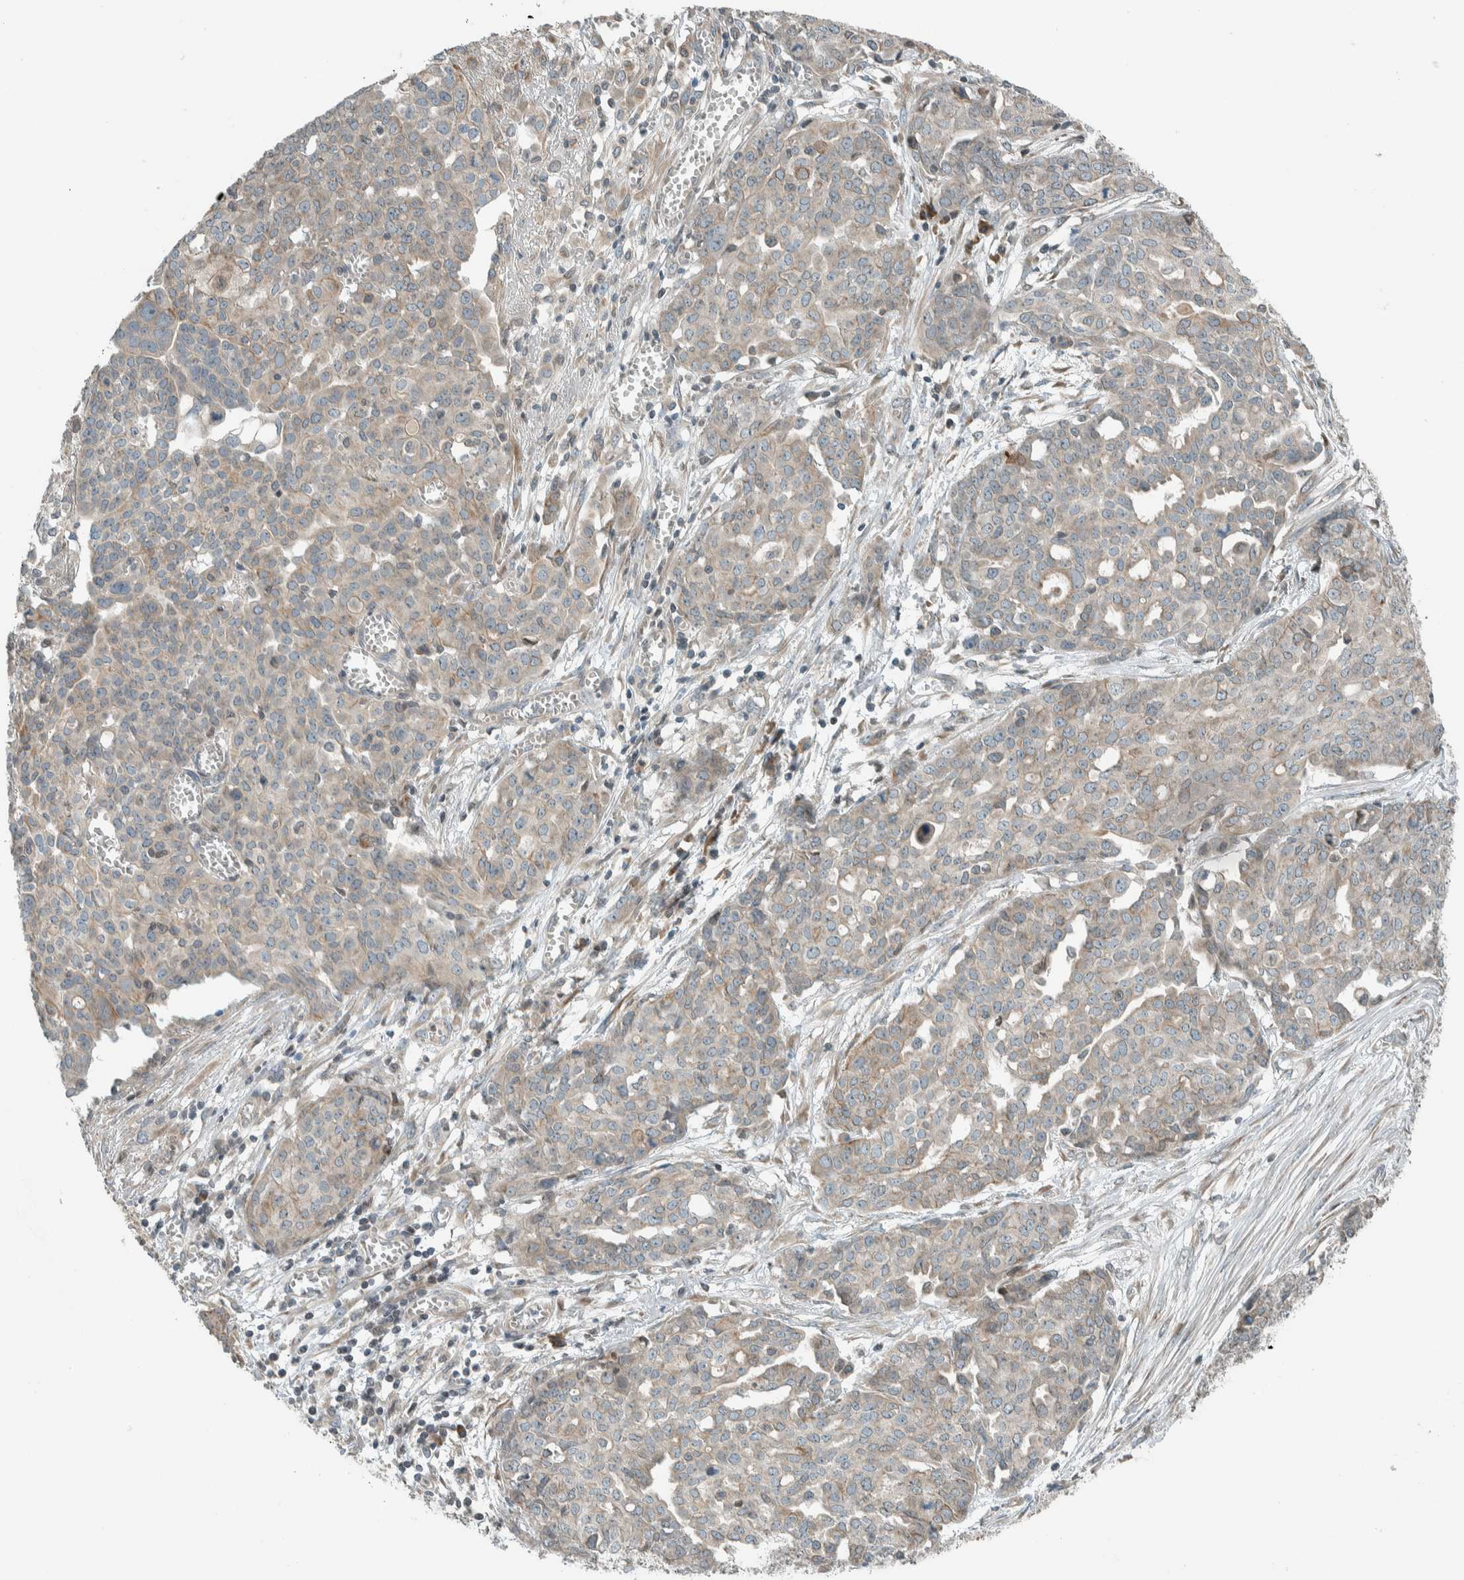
{"staining": {"intensity": "weak", "quantity": "<25%", "location": "cytoplasmic/membranous"}, "tissue": "ovarian cancer", "cell_type": "Tumor cells", "image_type": "cancer", "snomed": [{"axis": "morphology", "description": "Cystadenocarcinoma, serous, NOS"}, {"axis": "topography", "description": "Soft tissue"}, {"axis": "topography", "description": "Ovary"}], "caption": "Tumor cells are negative for protein expression in human serous cystadenocarcinoma (ovarian).", "gene": "SEL1L", "patient": {"sex": "female", "age": 57}}